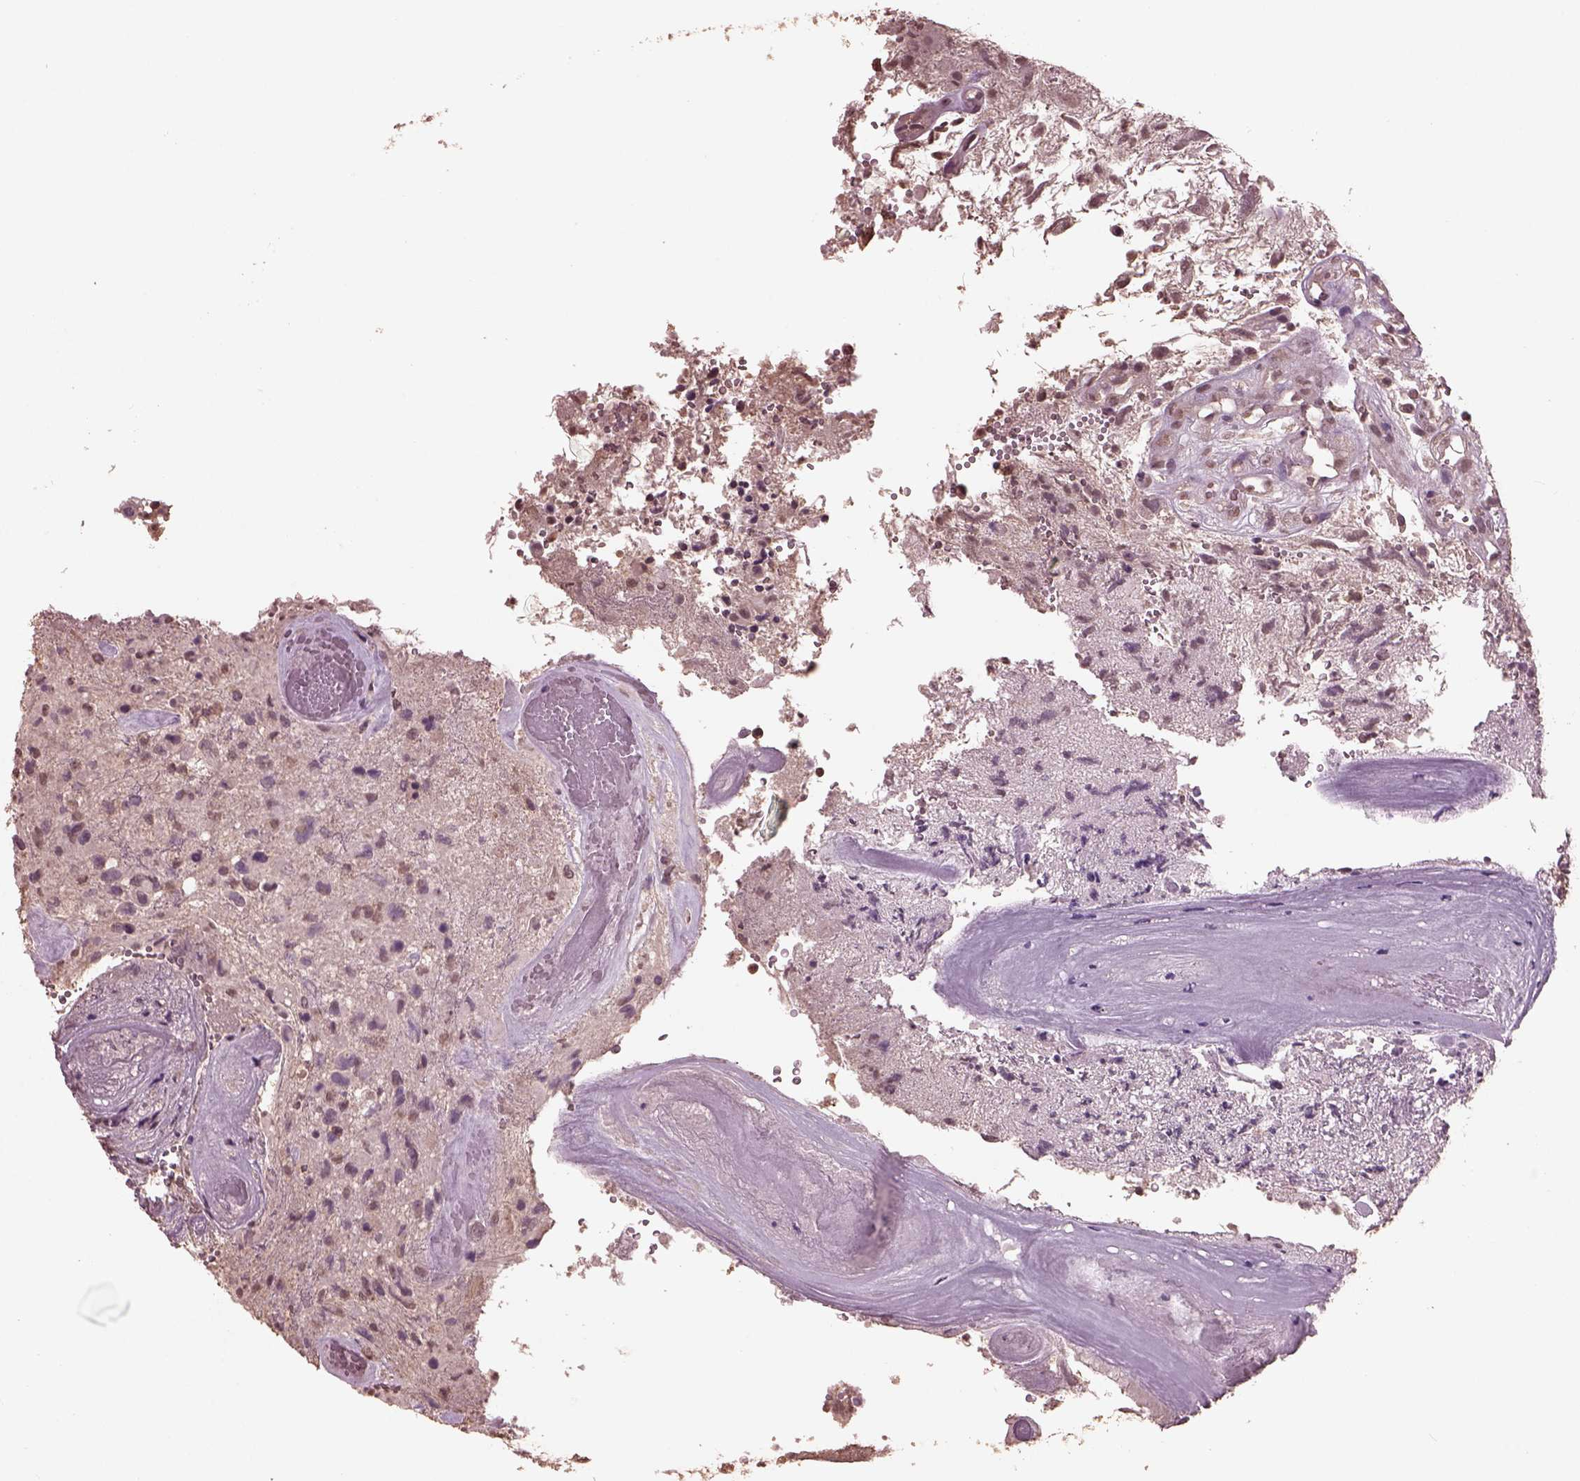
{"staining": {"intensity": "negative", "quantity": "none", "location": "none"}, "tissue": "glioma", "cell_type": "Tumor cells", "image_type": "cancer", "snomed": [{"axis": "morphology", "description": "Glioma, malignant, High grade"}, {"axis": "topography", "description": "Brain"}], "caption": "High power microscopy histopathology image of an immunohistochemistry histopathology image of glioma, revealing no significant expression in tumor cells. (DAB (3,3'-diaminobenzidine) IHC, high magnification).", "gene": "CPT1C", "patient": {"sex": "female", "age": 71}}